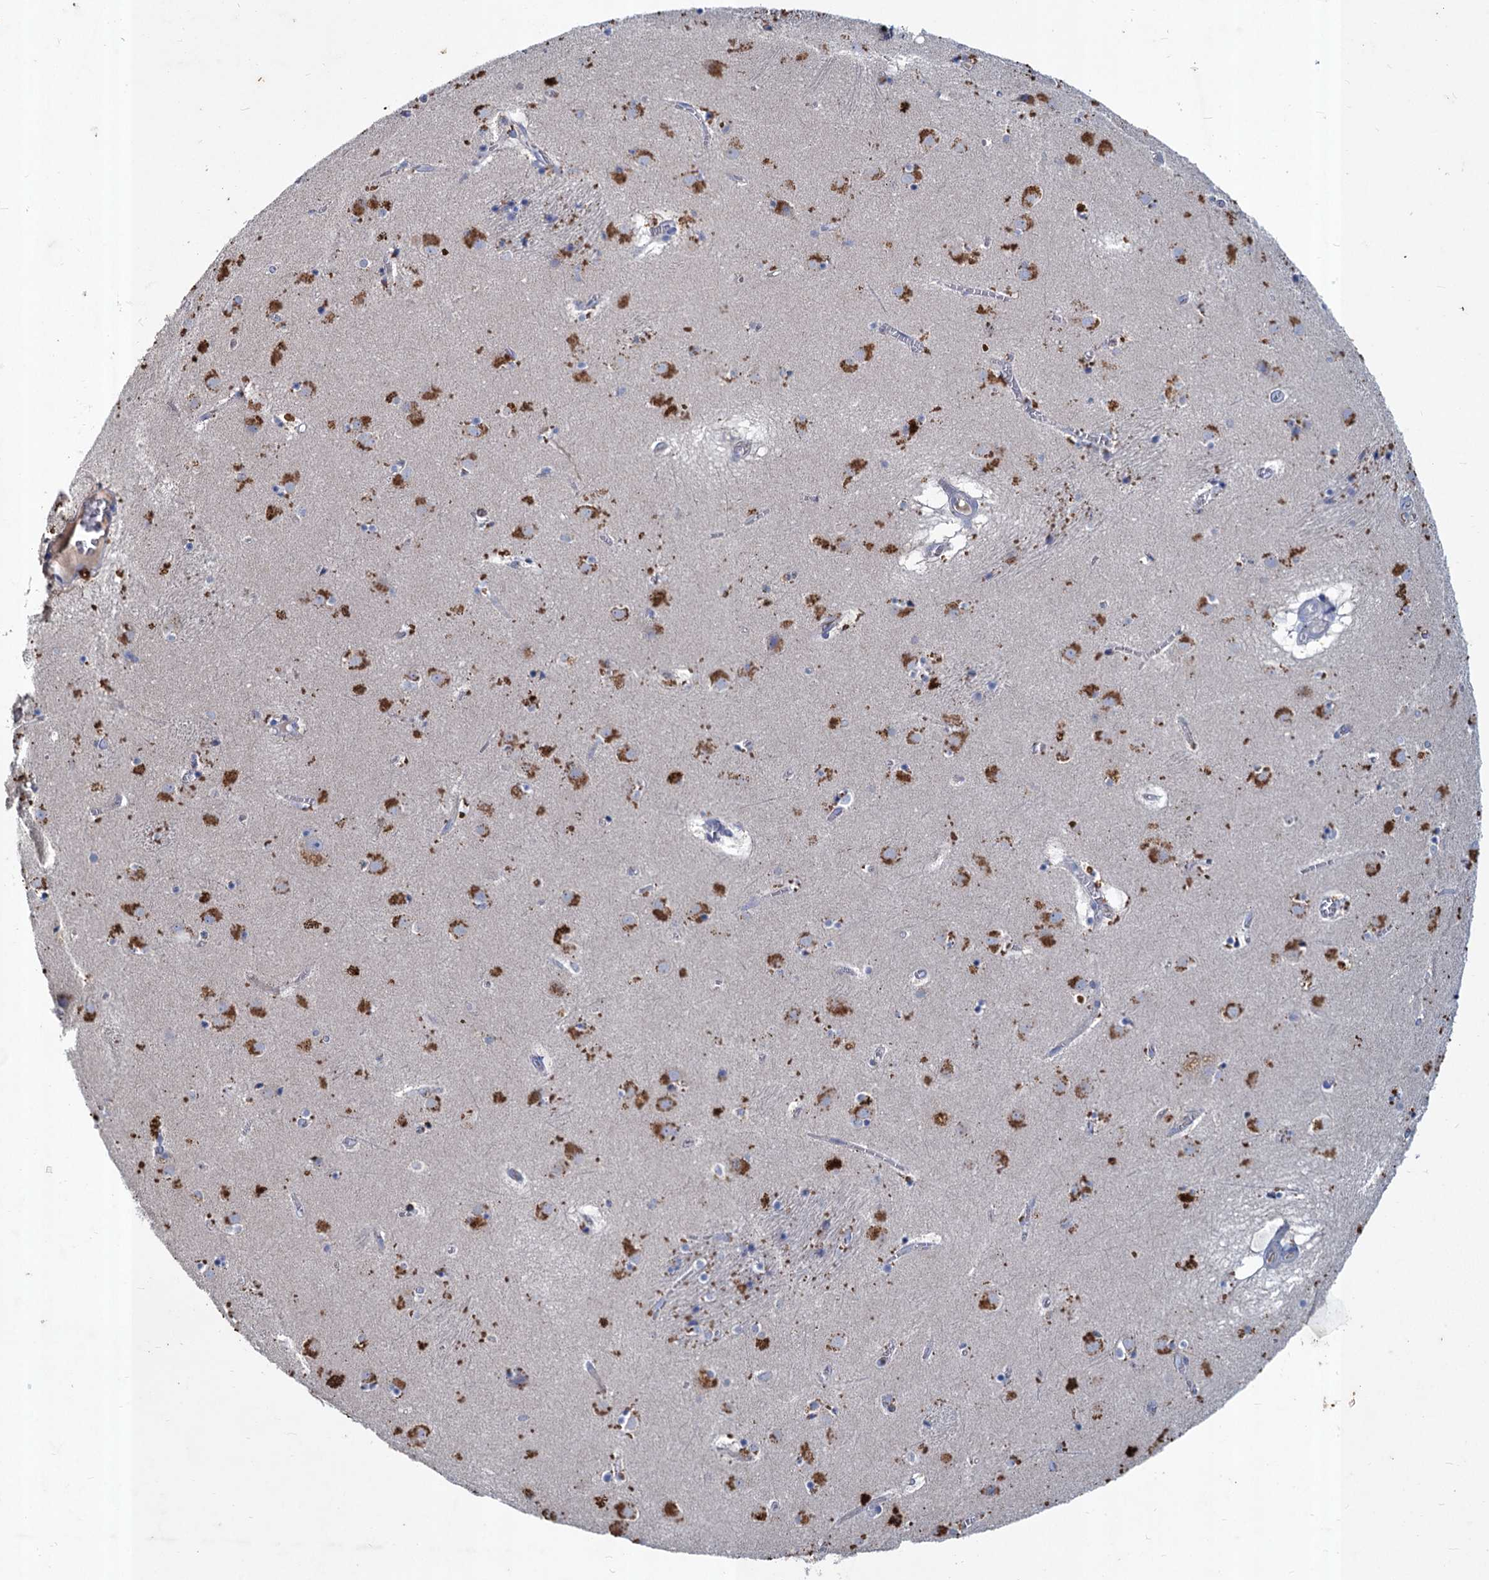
{"staining": {"intensity": "negative", "quantity": "none", "location": "none"}, "tissue": "caudate", "cell_type": "Glial cells", "image_type": "normal", "snomed": [{"axis": "morphology", "description": "Normal tissue, NOS"}, {"axis": "topography", "description": "Lateral ventricle wall"}], "caption": "A high-resolution micrograph shows immunohistochemistry staining of normal caudate, which displays no significant staining in glial cells.", "gene": "TMX2", "patient": {"sex": "male", "age": 70}}